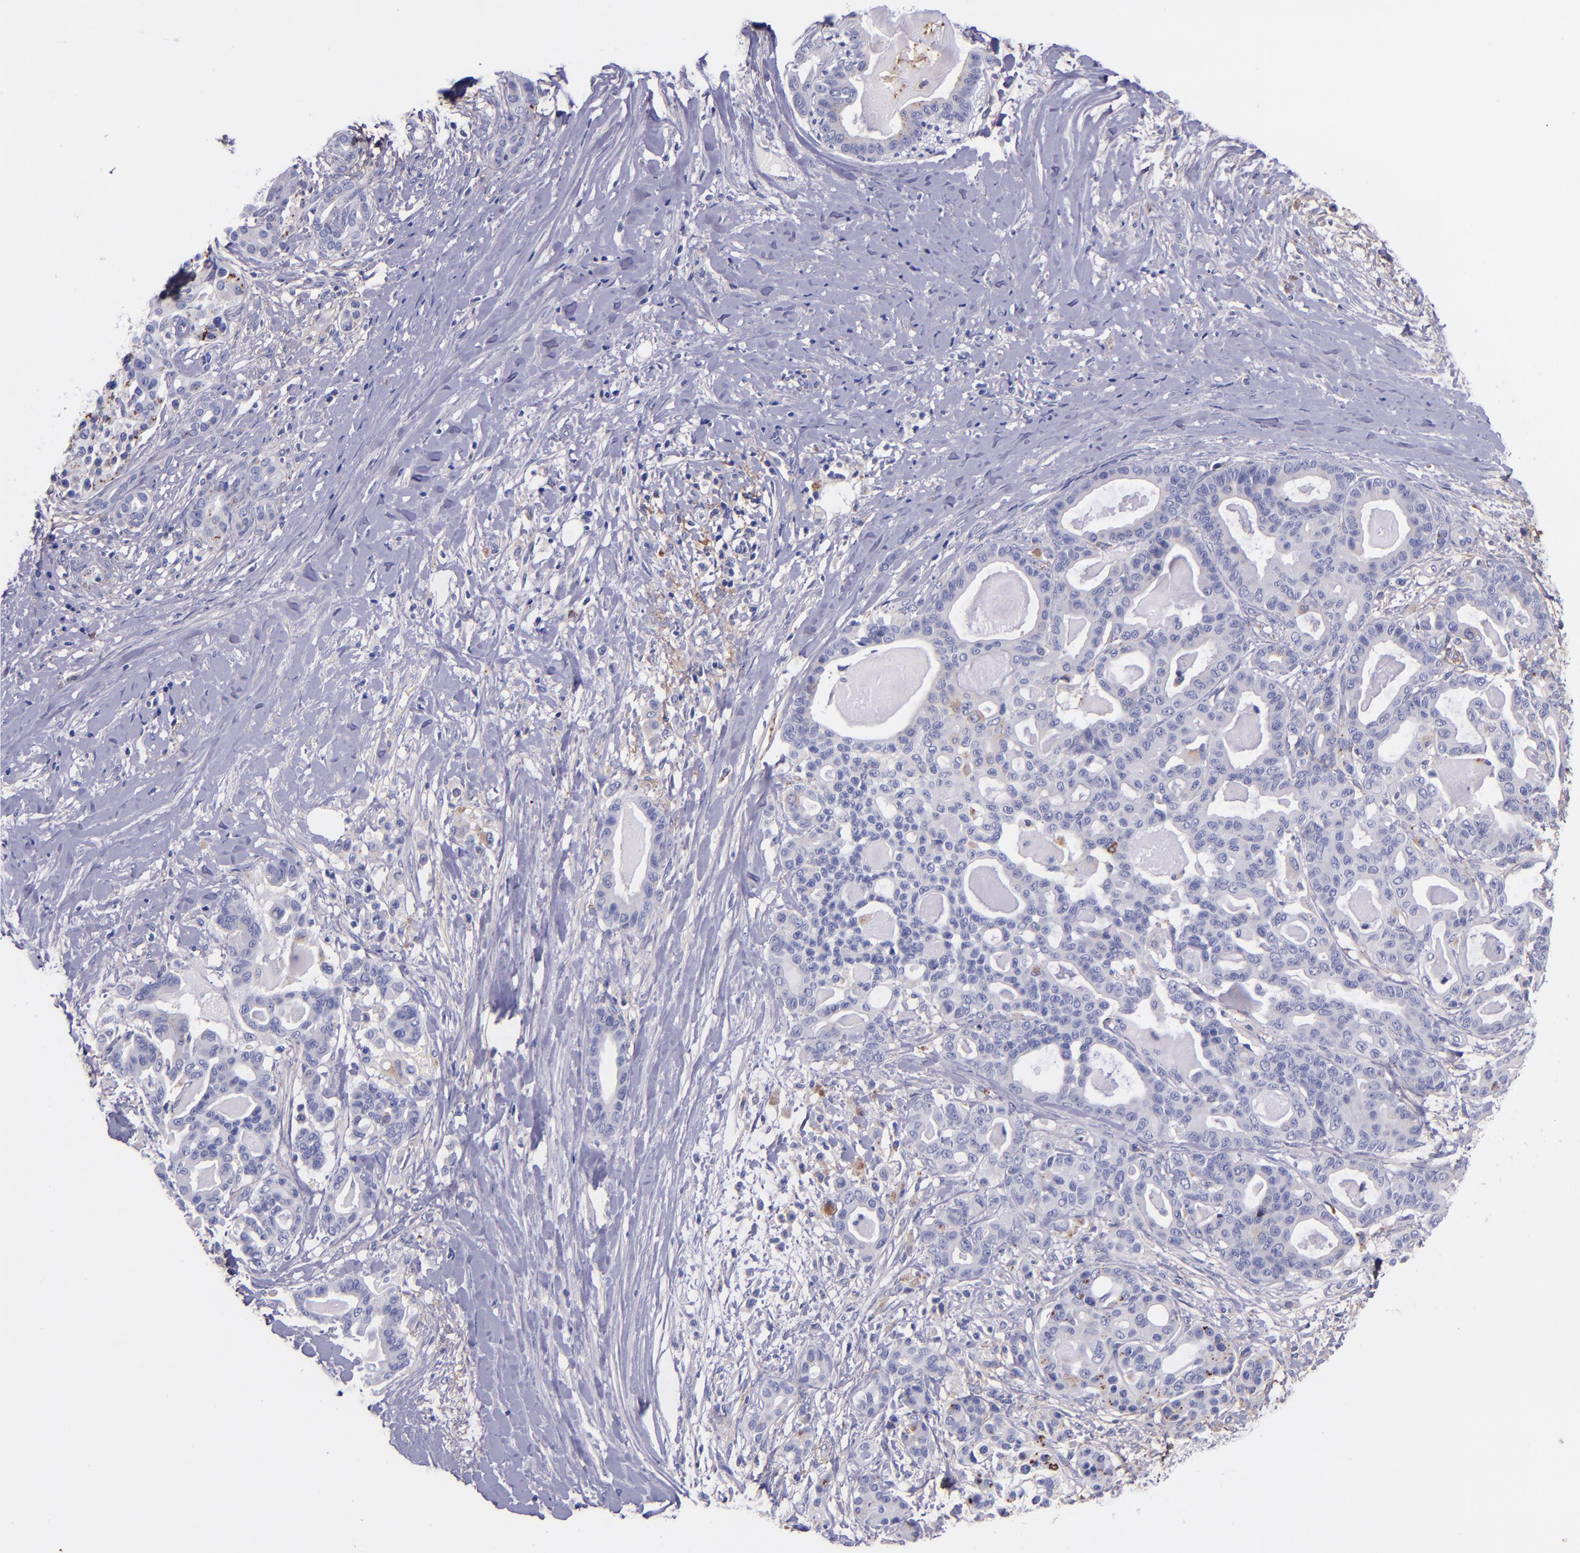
{"staining": {"intensity": "negative", "quantity": "none", "location": "none"}, "tissue": "pancreatic cancer", "cell_type": "Tumor cells", "image_type": "cancer", "snomed": [{"axis": "morphology", "description": "Adenocarcinoma, NOS"}, {"axis": "topography", "description": "Pancreas"}], "caption": "IHC photomicrograph of neoplastic tissue: human pancreatic cancer stained with DAB (3,3'-diaminobenzidine) displays no significant protein positivity in tumor cells.", "gene": "IVL", "patient": {"sex": "male", "age": 63}}